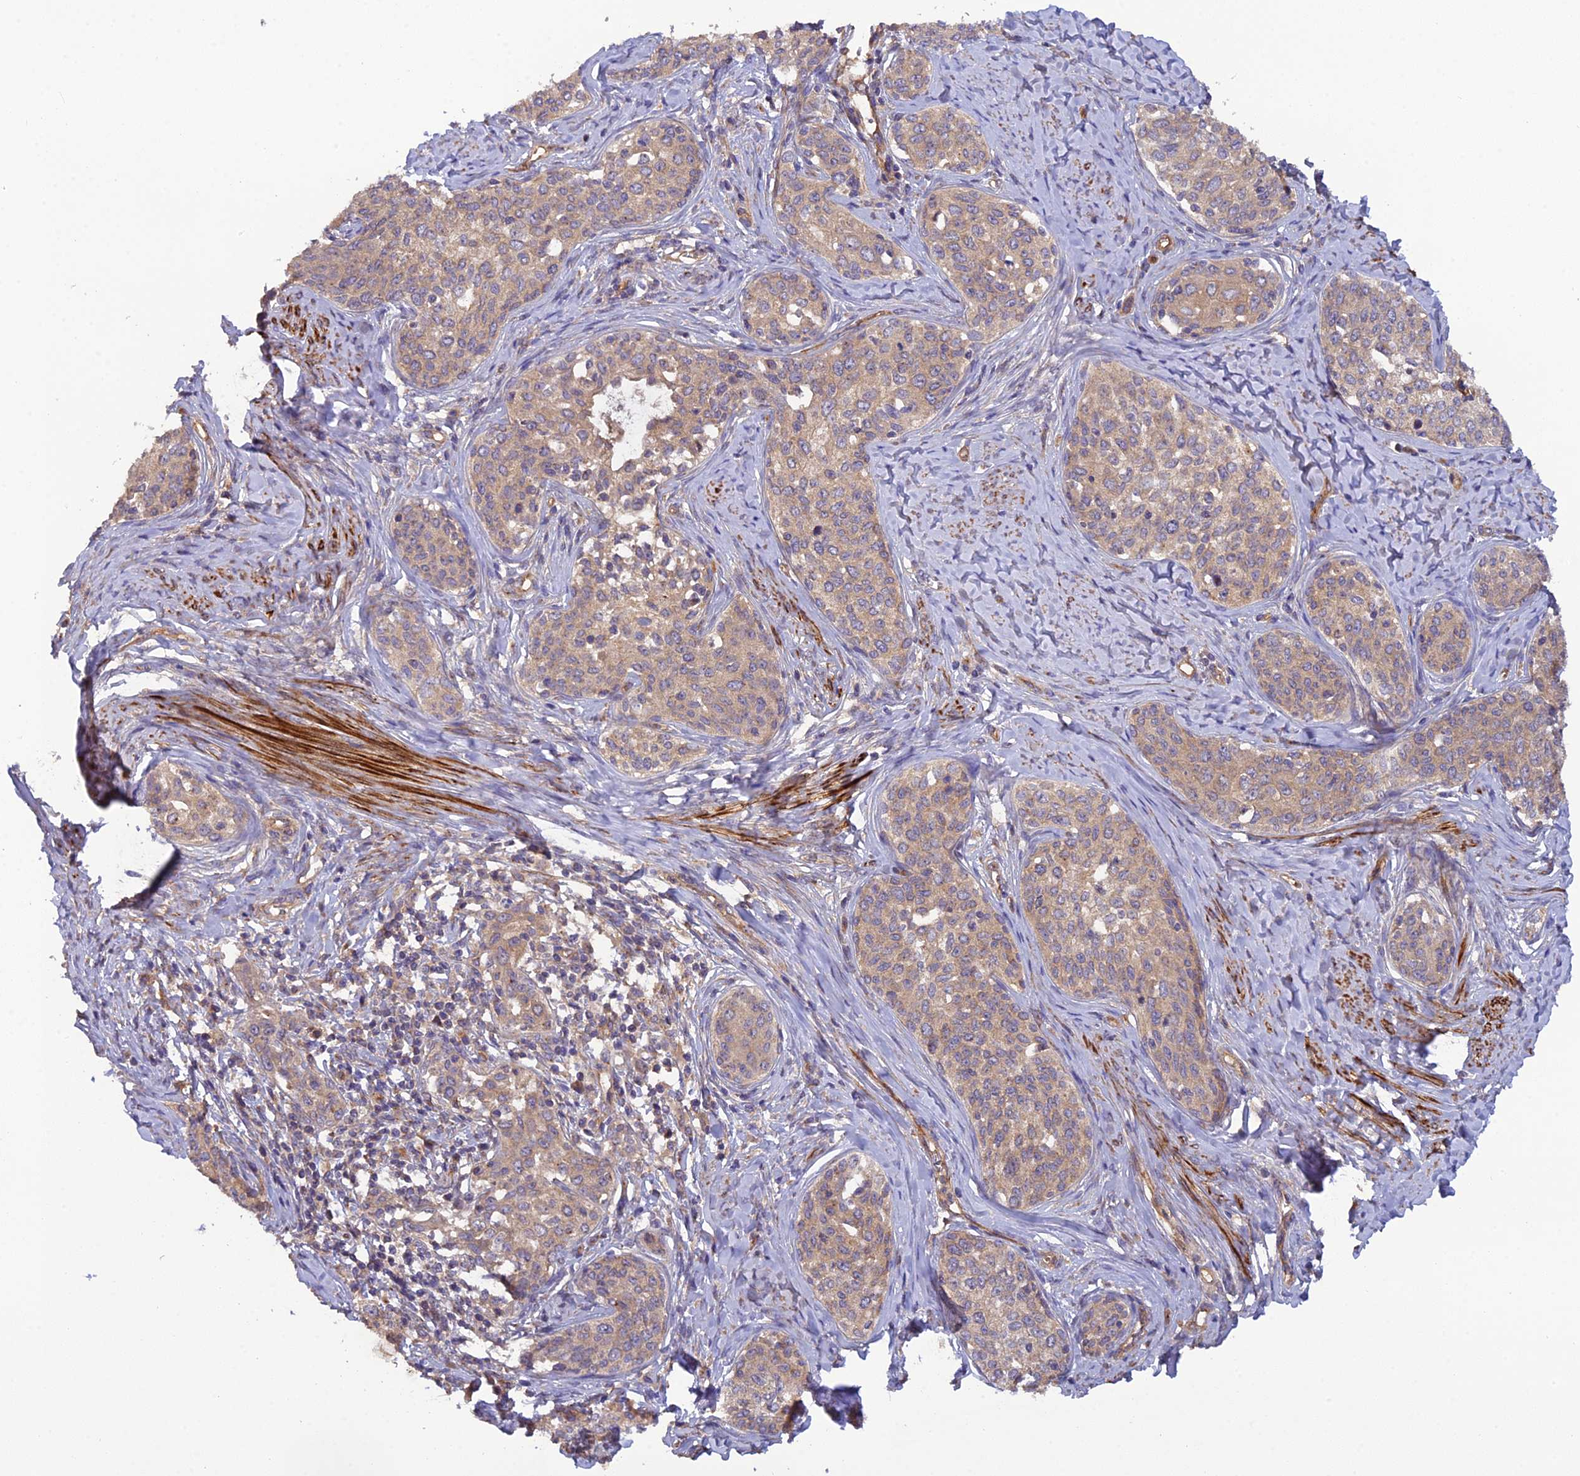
{"staining": {"intensity": "moderate", "quantity": ">75%", "location": "cytoplasmic/membranous"}, "tissue": "cervical cancer", "cell_type": "Tumor cells", "image_type": "cancer", "snomed": [{"axis": "morphology", "description": "Squamous cell carcinoma, NOS"}, {"axis": "morphology", "description": "Adenocarcinoma, NOS"}, {"axis": "topography", "description": "Cervix"}], "caption": "IHC image of human cervical cancer (squamous cell carcinoma) stained for a protein (brown), which displays medium levels of moderate cytoplasmic/membranous expression in approximately >75% of tumor cells.", "gene": "ADAMTS15", "patient": {"sex": "female", "age": 52}}